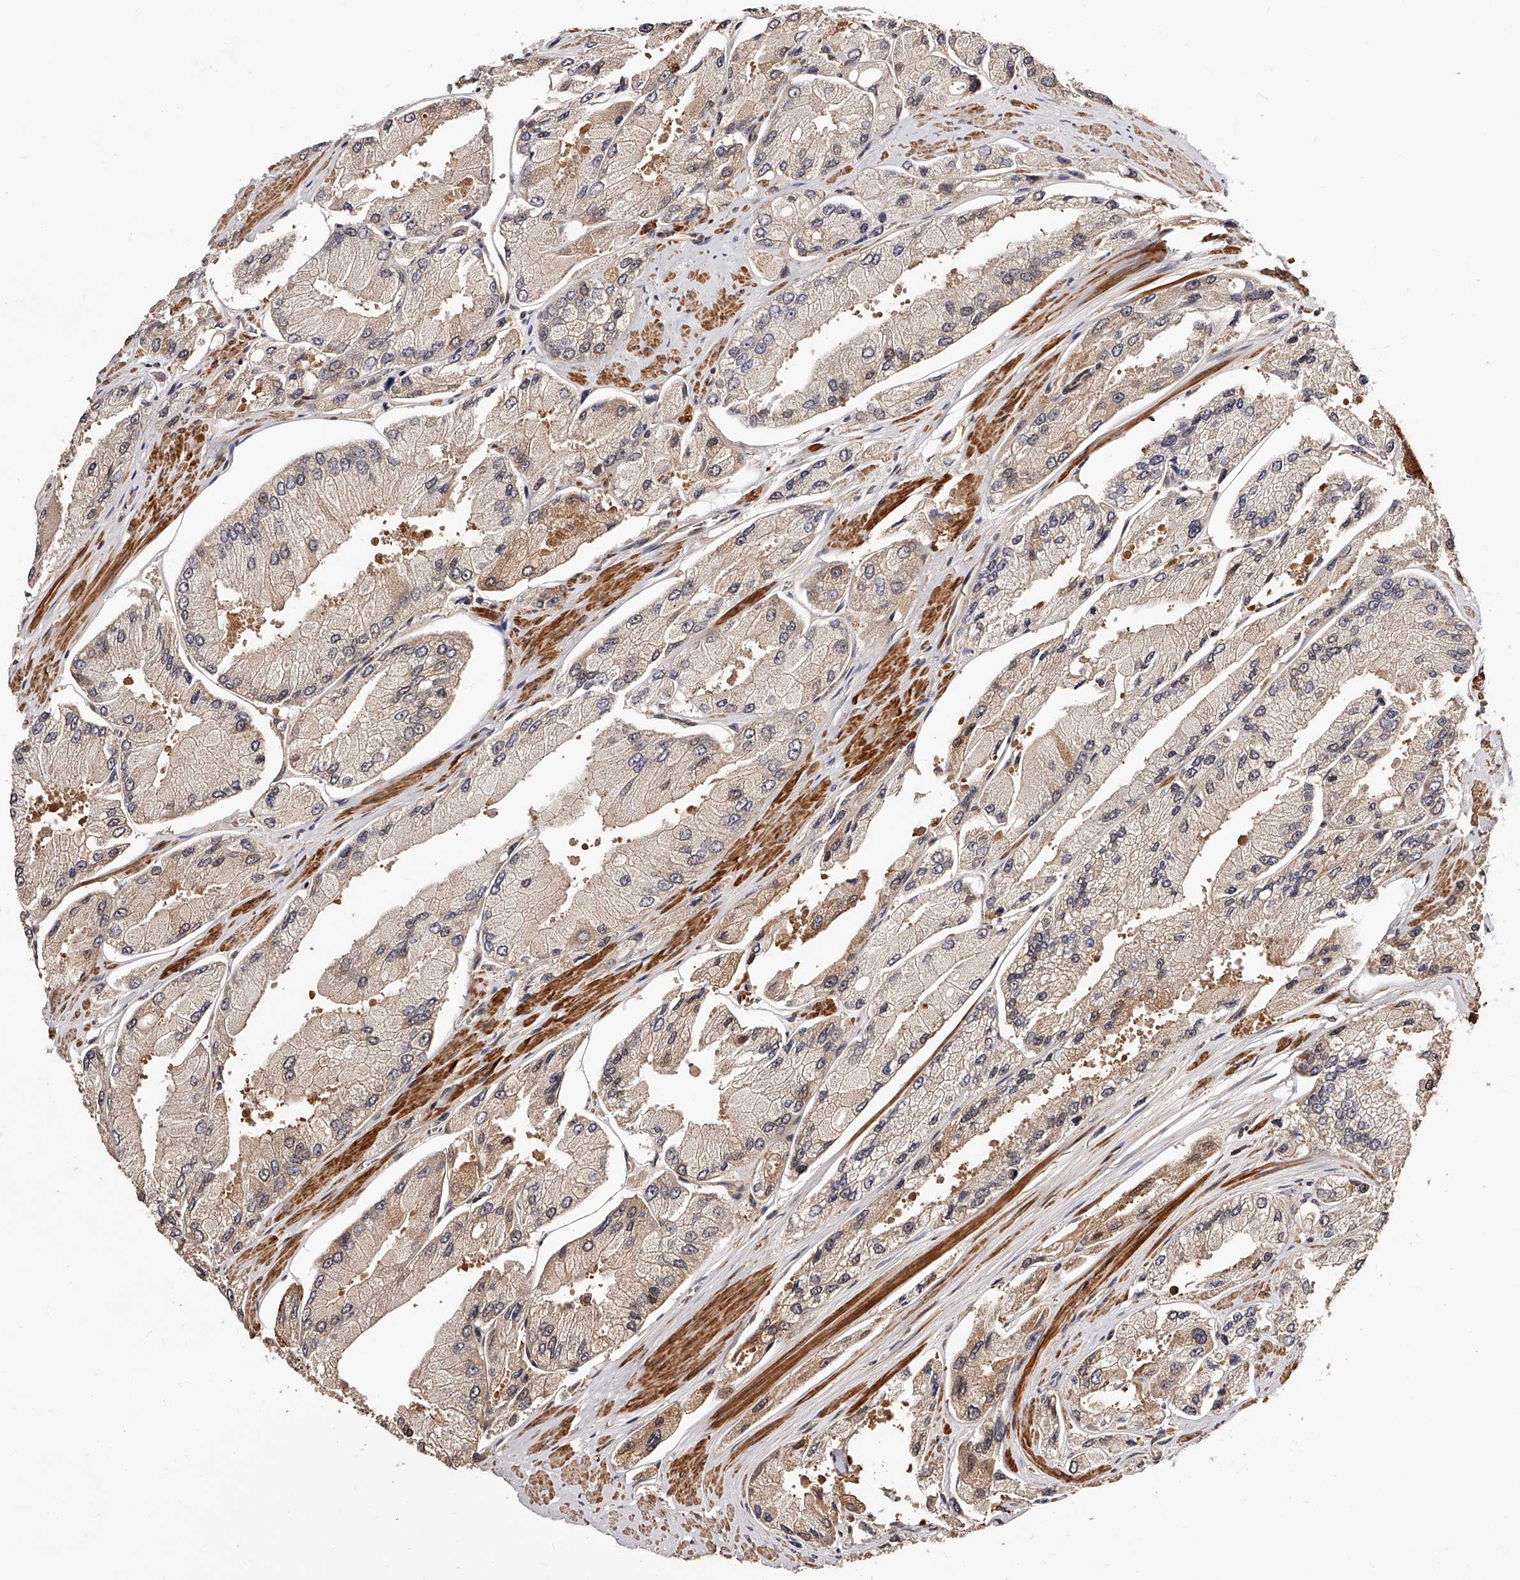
{"staining": {"intensity": "weak", "quantity": "<25%", "location": "cytoplasmic/membranous"}, "tissue": "prostate cancer", "cell_type": "Tumor cells", "image_type": "cancer", "snomed": [{"axis": "morphology", "description": "Adenocarcinoma, High grade"}, {"axis": "topography", "description": "Prostate"}], "caption": "An IHC photomicrograph of prostate cancer (high-grade adenocarcinoma) is shown. There is no staining in tumor cells of prostate cancer (high-grade adenocarcinoma). The staining is performed using DAB brown chromogen with nuclei counter-stained in using hematoxylin.", "gene": "CUL7", "patient": {"sex": "male", "age": 58}}